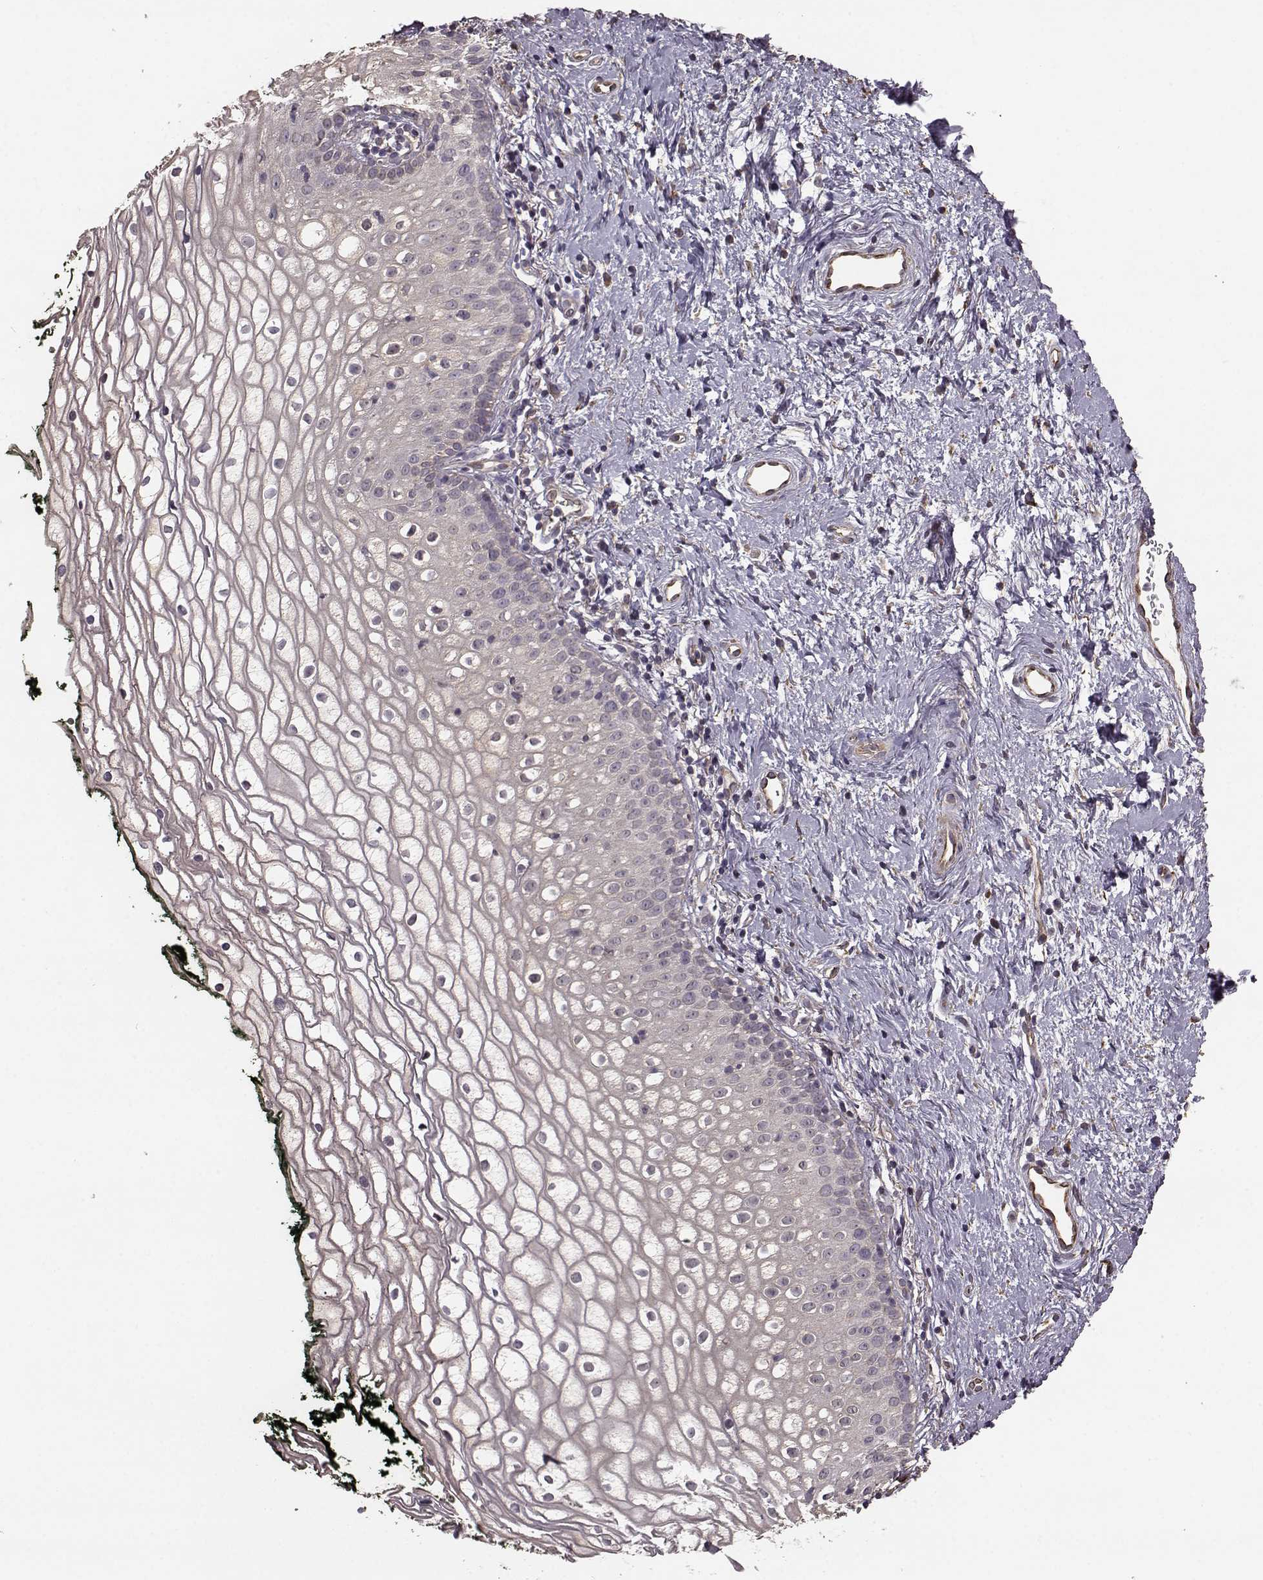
{"staining": {"intensity": "negative", "quantity": "none", "location": "none"}, "tissue": "vagina", "cell_type": "Squamous epithelial cells", "image_type": "normal", "snomed": [{"axis": "morphology", "description": "Normal tissue, NOS"}, {"axis": "topography", "description": "Vagina"}], "caption": "Vagina was stained to show a protein in brown. There is no significant expression in squamous epithelial cells. (DAB immunohistochemistry (IHC) visualized using brightfield microscopy, high magnification).", "gene": "NTF3", "patient": {"sex": "female", "age": 47}}